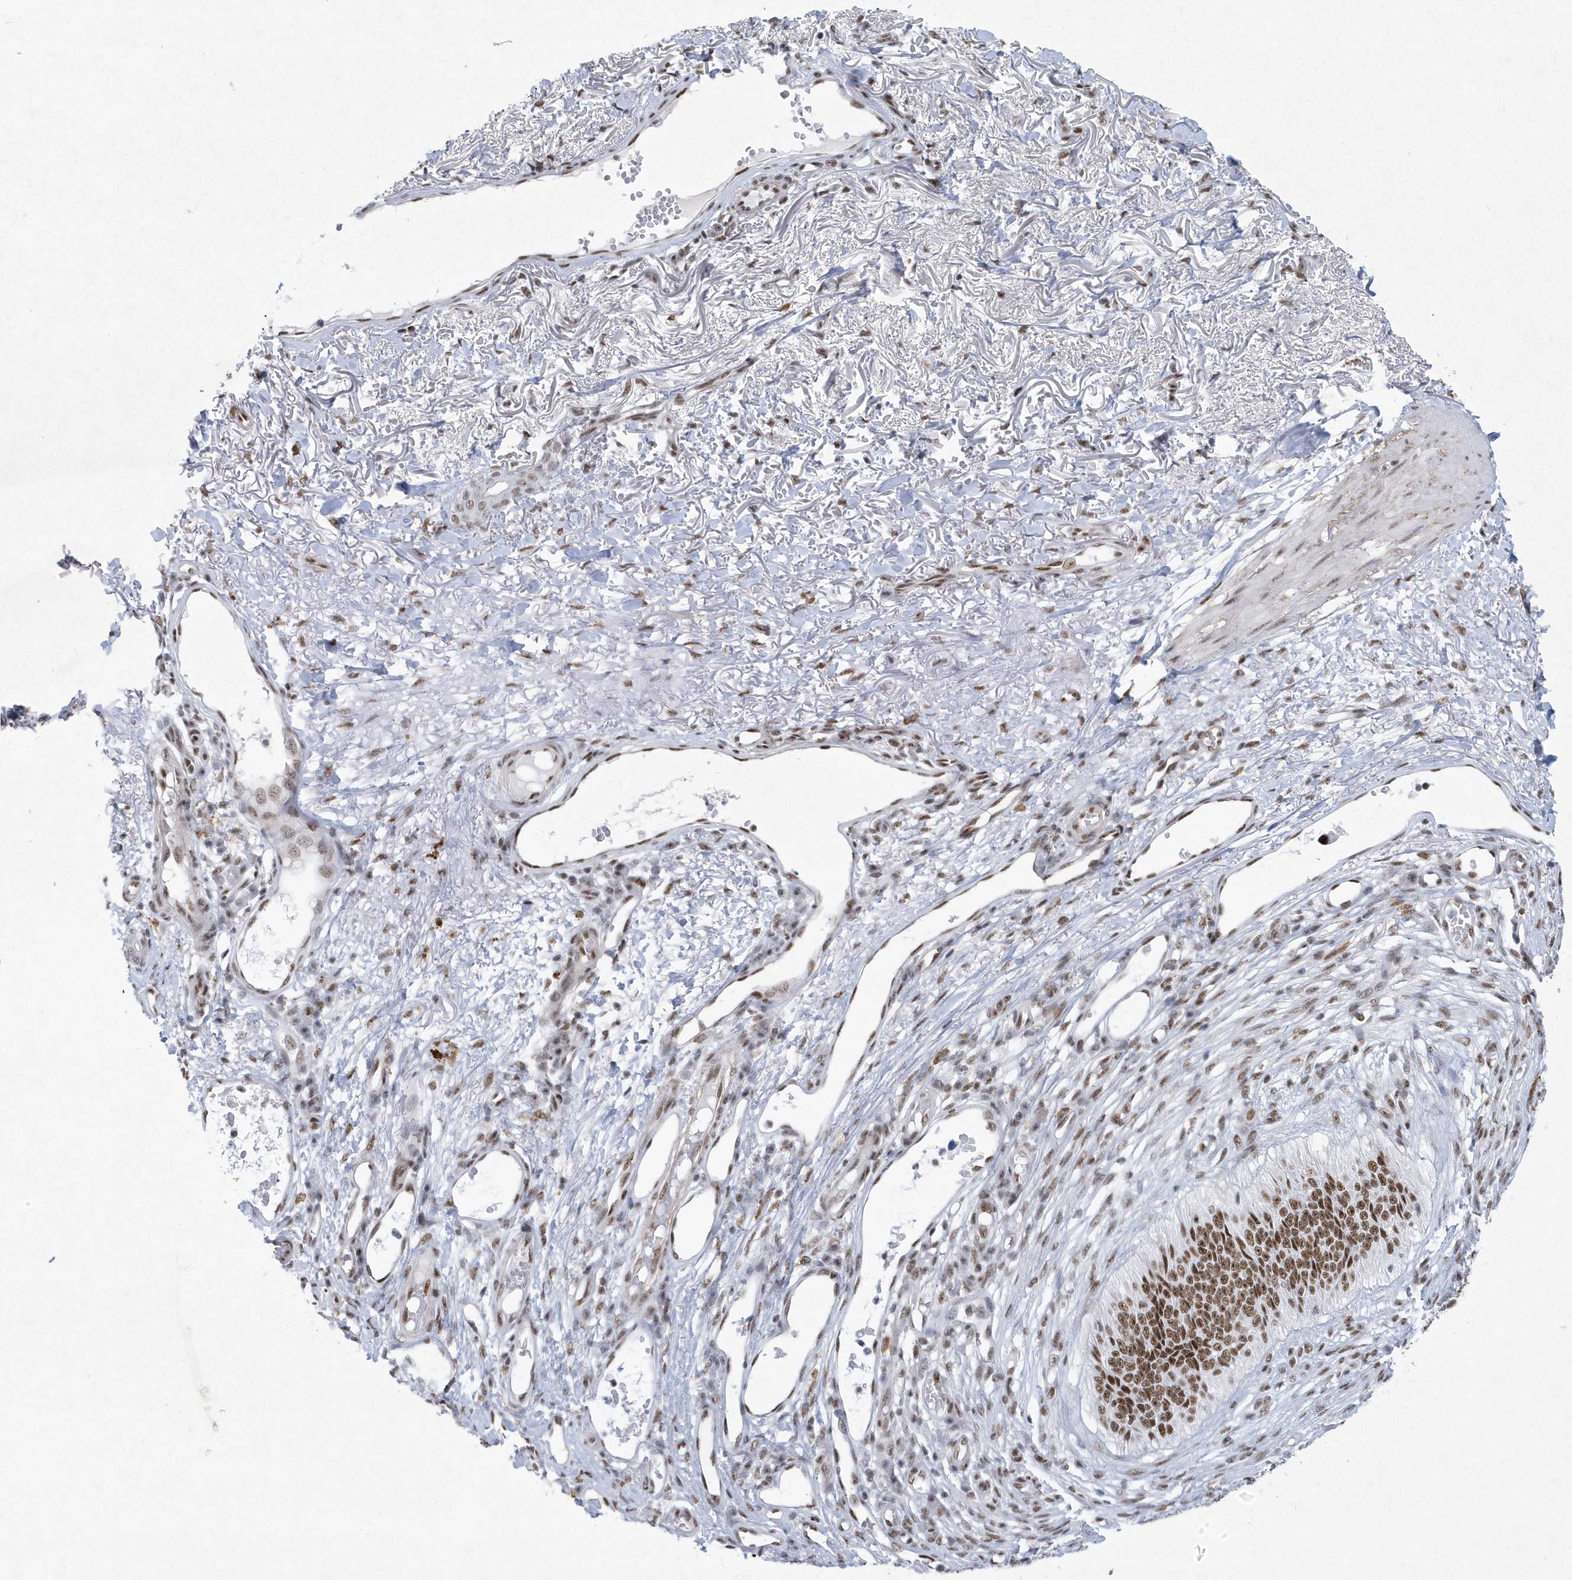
{"staining": {"intensity": "moderate", "quantity": ">75%", "location": "nuclear"}, "tissue": "skin cancer", "cell_type": "Tumor cells", "image_type": "cancer", "snomed": [{"axis": "morphology", "description": "Basal cell carcinoma"}, {"axis": "topography", "description": "Skin"}], "caption": "Immunohistochemical staining of human skin cancer reveals moderate nuclear protein positivity in about >75% of tumor cells.", "gene": "DCLRE1A", "patient": {"sex": "female", "age": 84}}